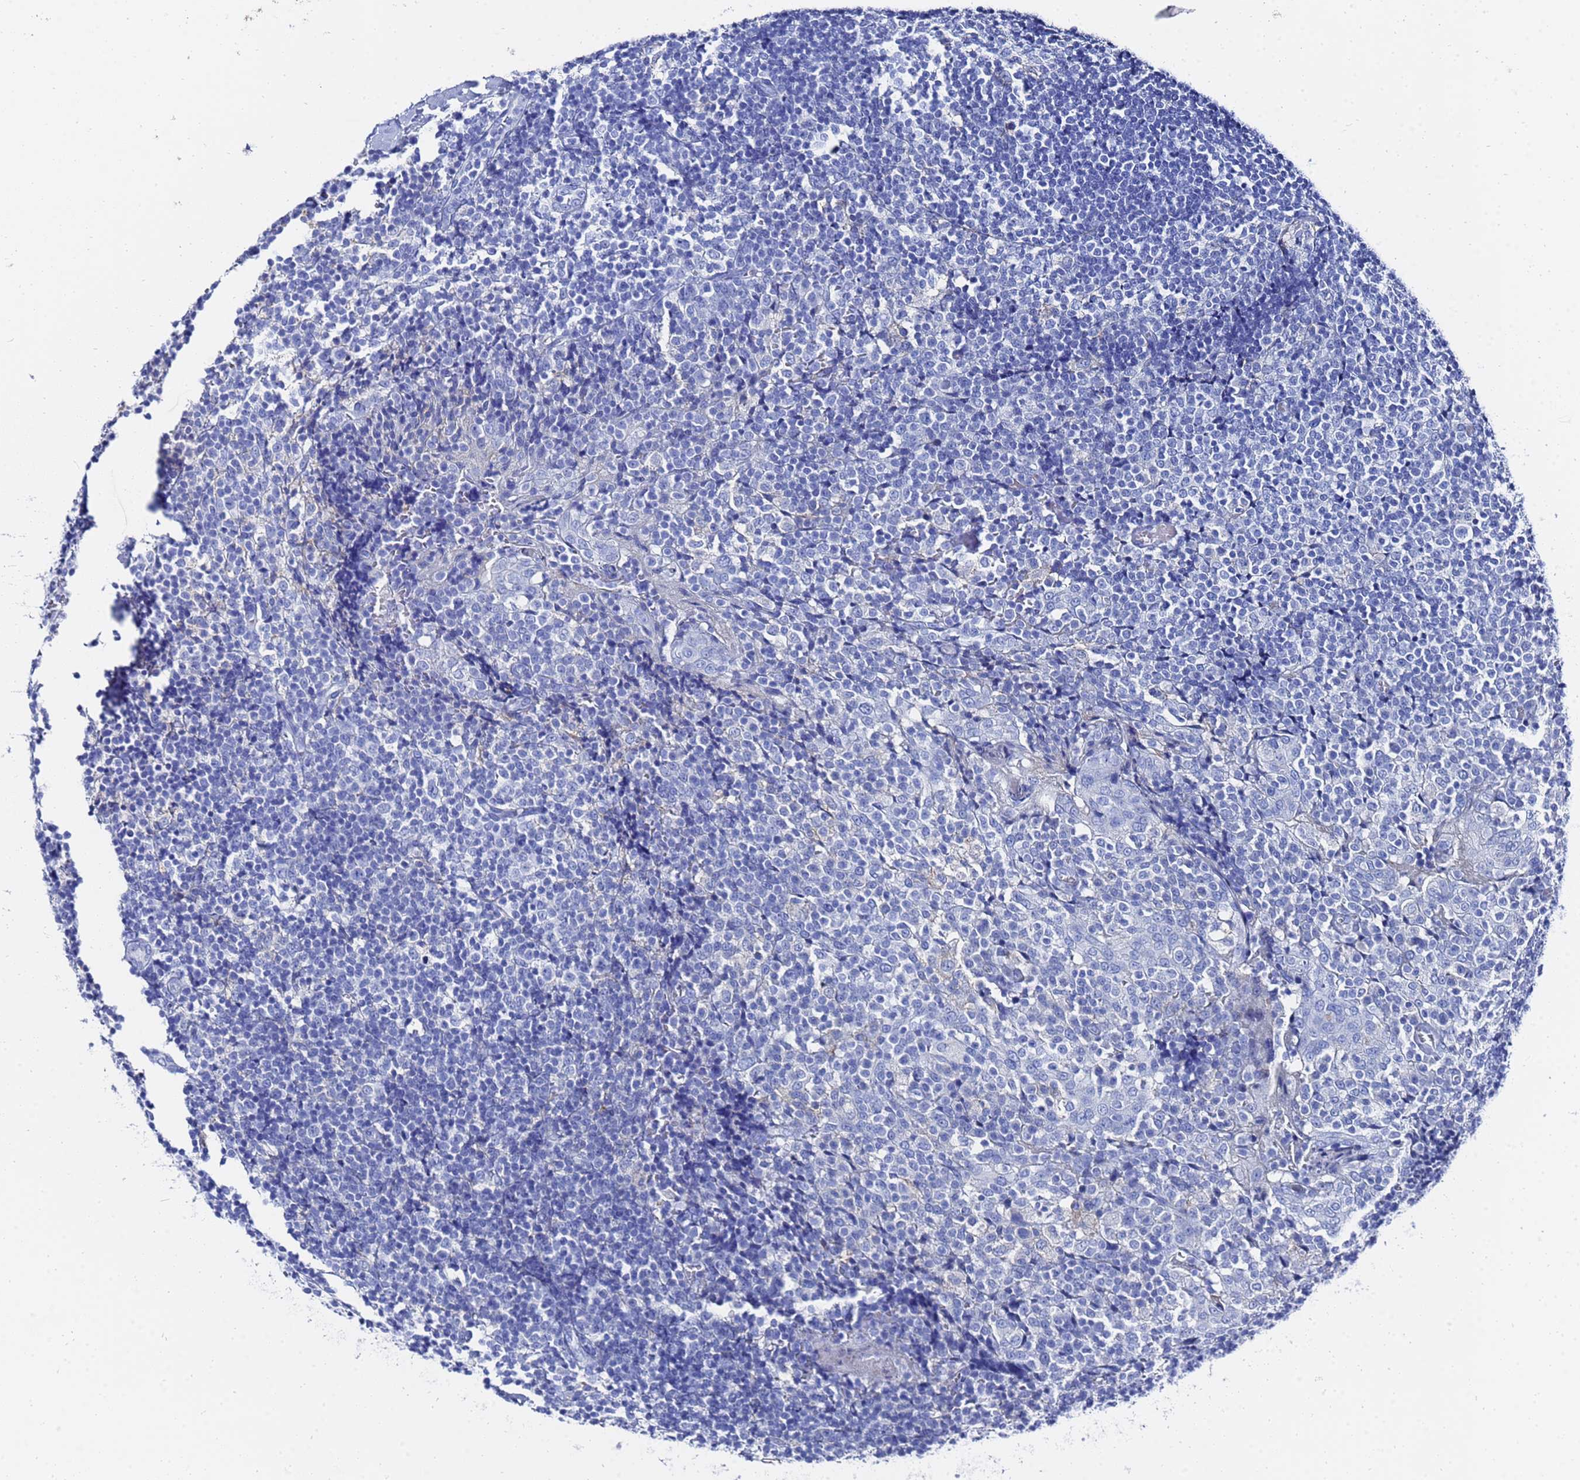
{"staining": {"intensity": "negative", "quantity": "none", "location": "none"}, "tissue": "tonsil", "cell_type": "Germinal center cells", "image_type": "normal", "snomed": [{"axis": "morphology", "description": "Normal tissue, NOS"}, {"axis": "topography", "description": "Tonsil"}], "caption": "Photomicrograph shows no protein positivity in germinal center cells of normal tonsil.", "gene": "GGT1", "patient": {"sex": "female", "age": 19}}